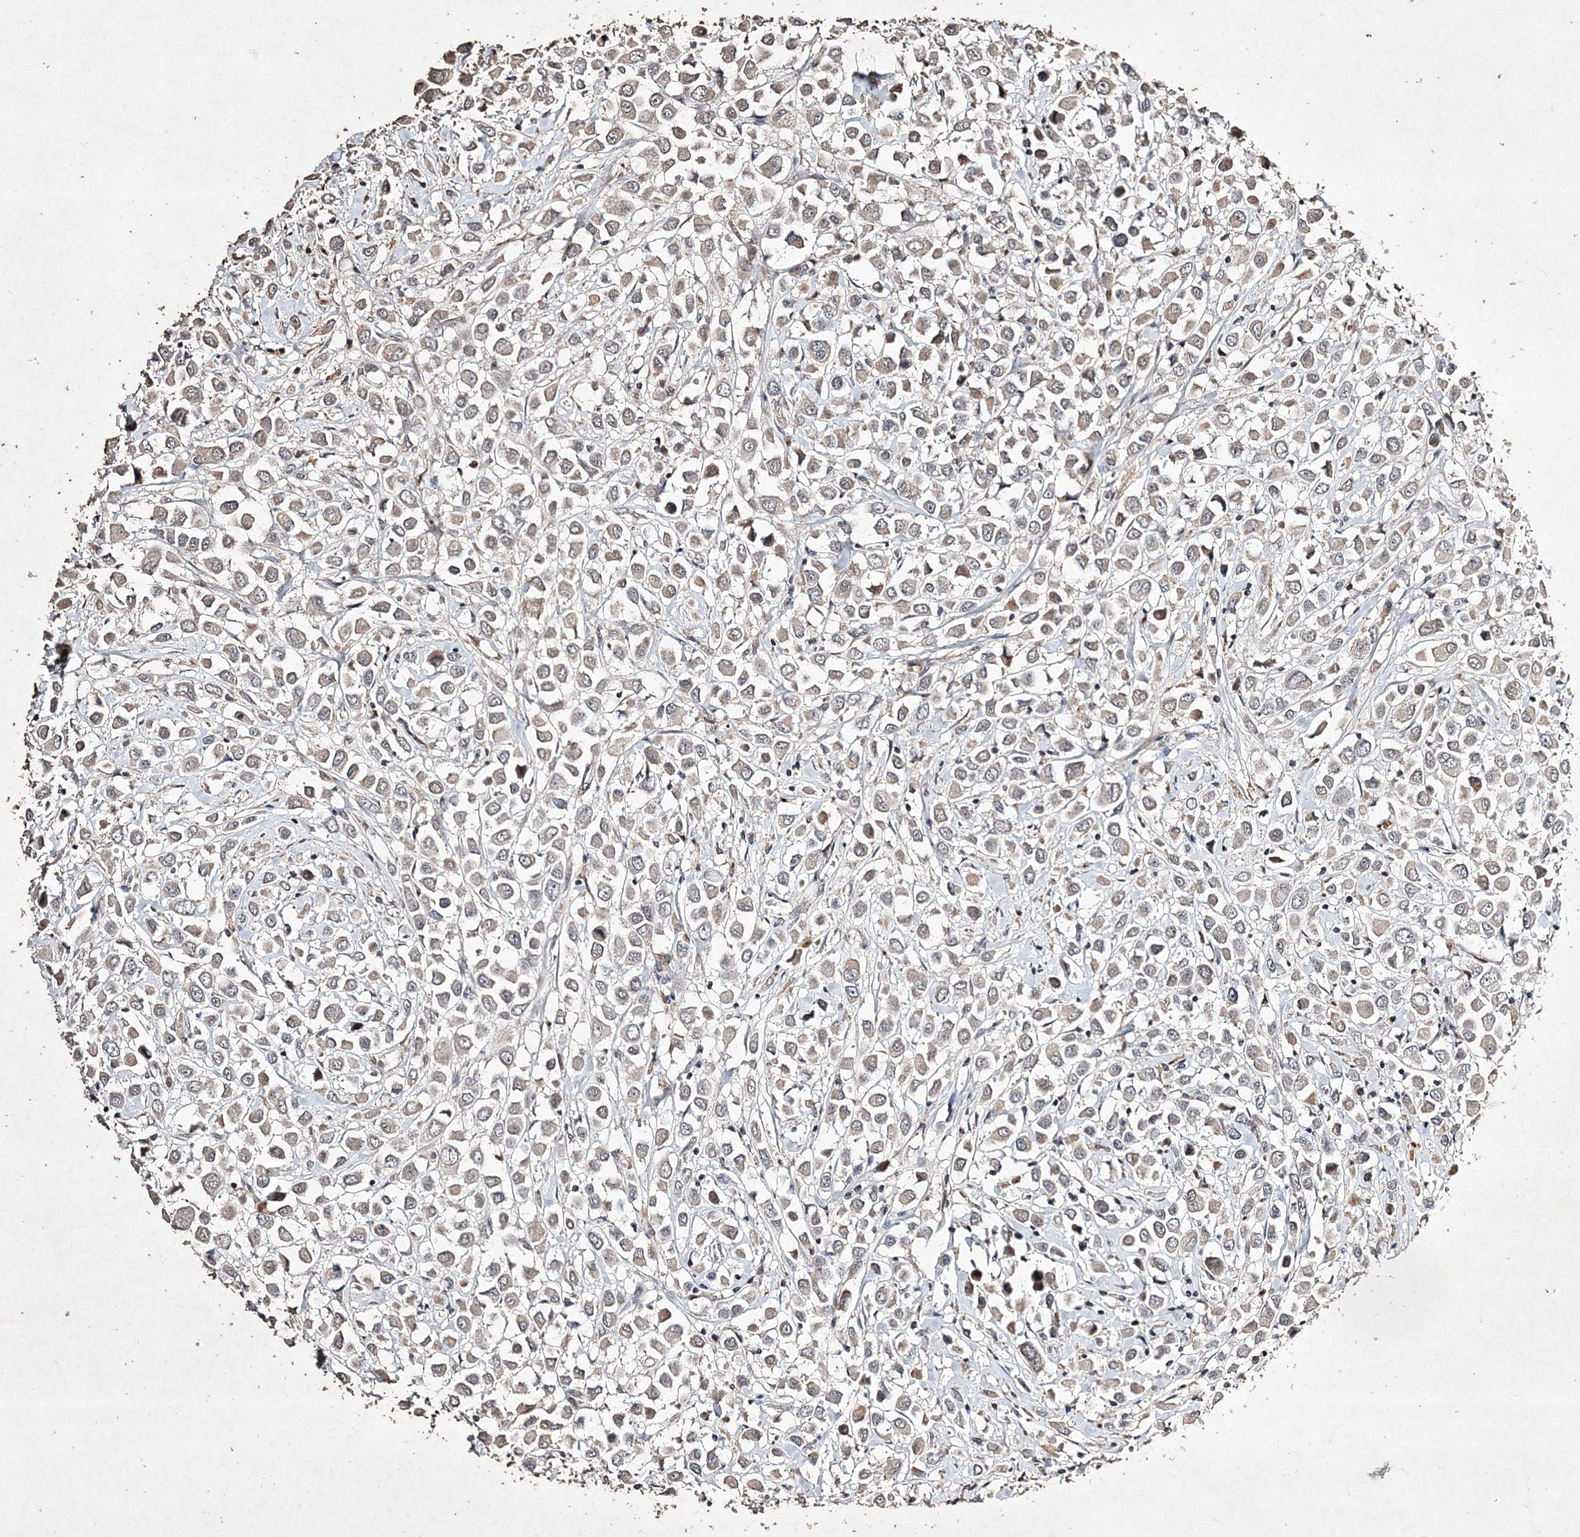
{"staining": {"intensity": "negative", "quantity": "none", "location": "none"}, "tissue": "breast cancer", "cell_type": "Tumor cells", "image_type": "cancer", "snomed": [{"axis": "morphology", "description": "Duct carcinoma"}, {"axis": "topography", "description": "Breast"}], "caption": "Tumor cells are negative for protein expression in human breast invasive ductal carcinoma.", "gene": "C3orf38", "patient": {"sex": "female", "age": 61}}